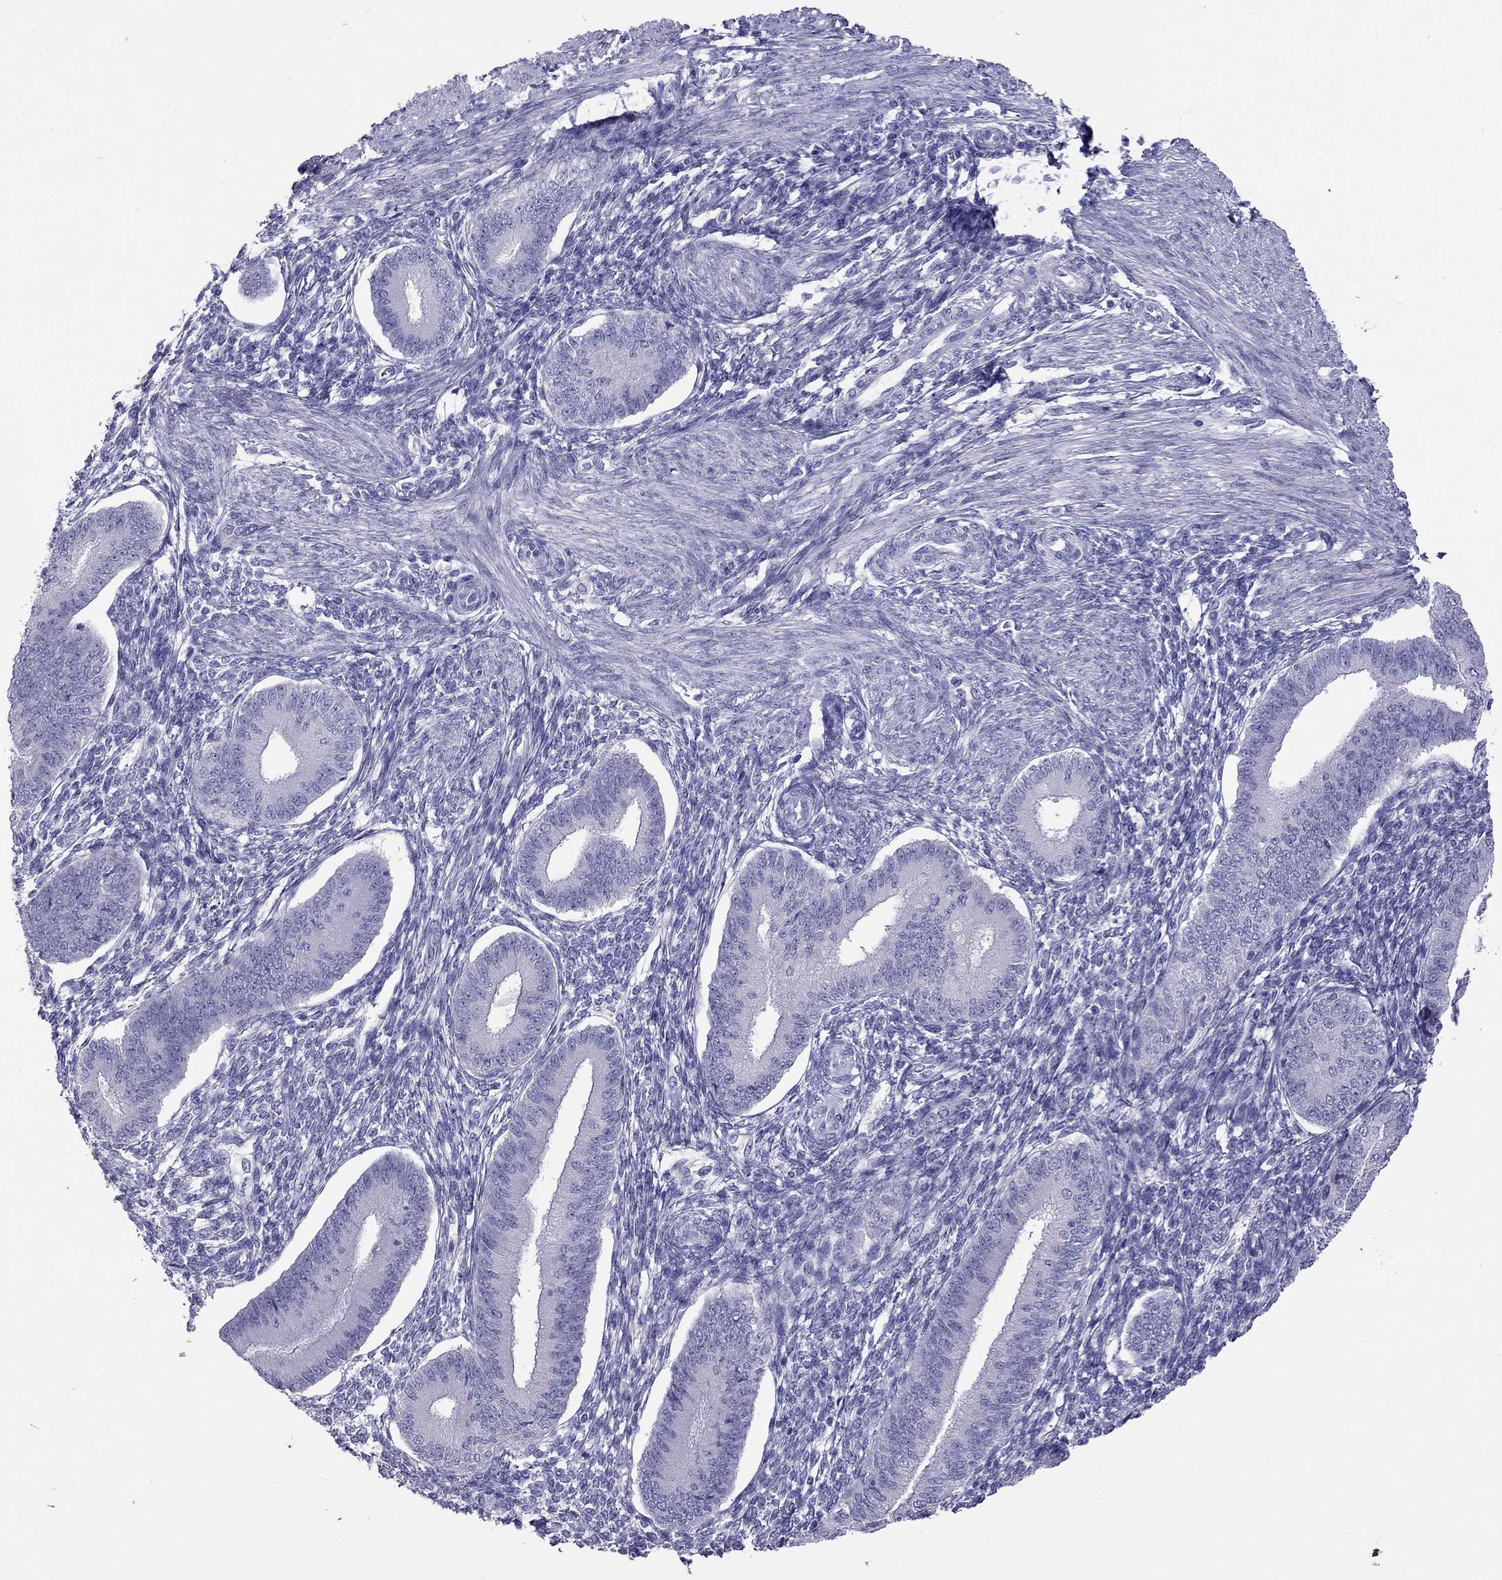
{"staining": {"intensity": "negative", "quantity": "none", "location": "none"}, "tissue": "endometrium", "cell_type": "Cells in endometrial stroma", "image_type": "normal", "snomed": [{"axis": "morphology", "description": "Normal tissue, NOS"}, {"axis": "topography", "description": "Endometrium"}], "caption": "Immunohistochemical staining of benign human endometrium shows no significant expression in cells in endometrial stroma. (Stains: DAB (3,3'-diaminobenzidine) immunohistochemistry (IHC) with hematoxylin counter stain, Microscopy: brightfield microscopy at high magnification).", "gene": "ODF4", "patient": {"sex": "female", "age": 39}}